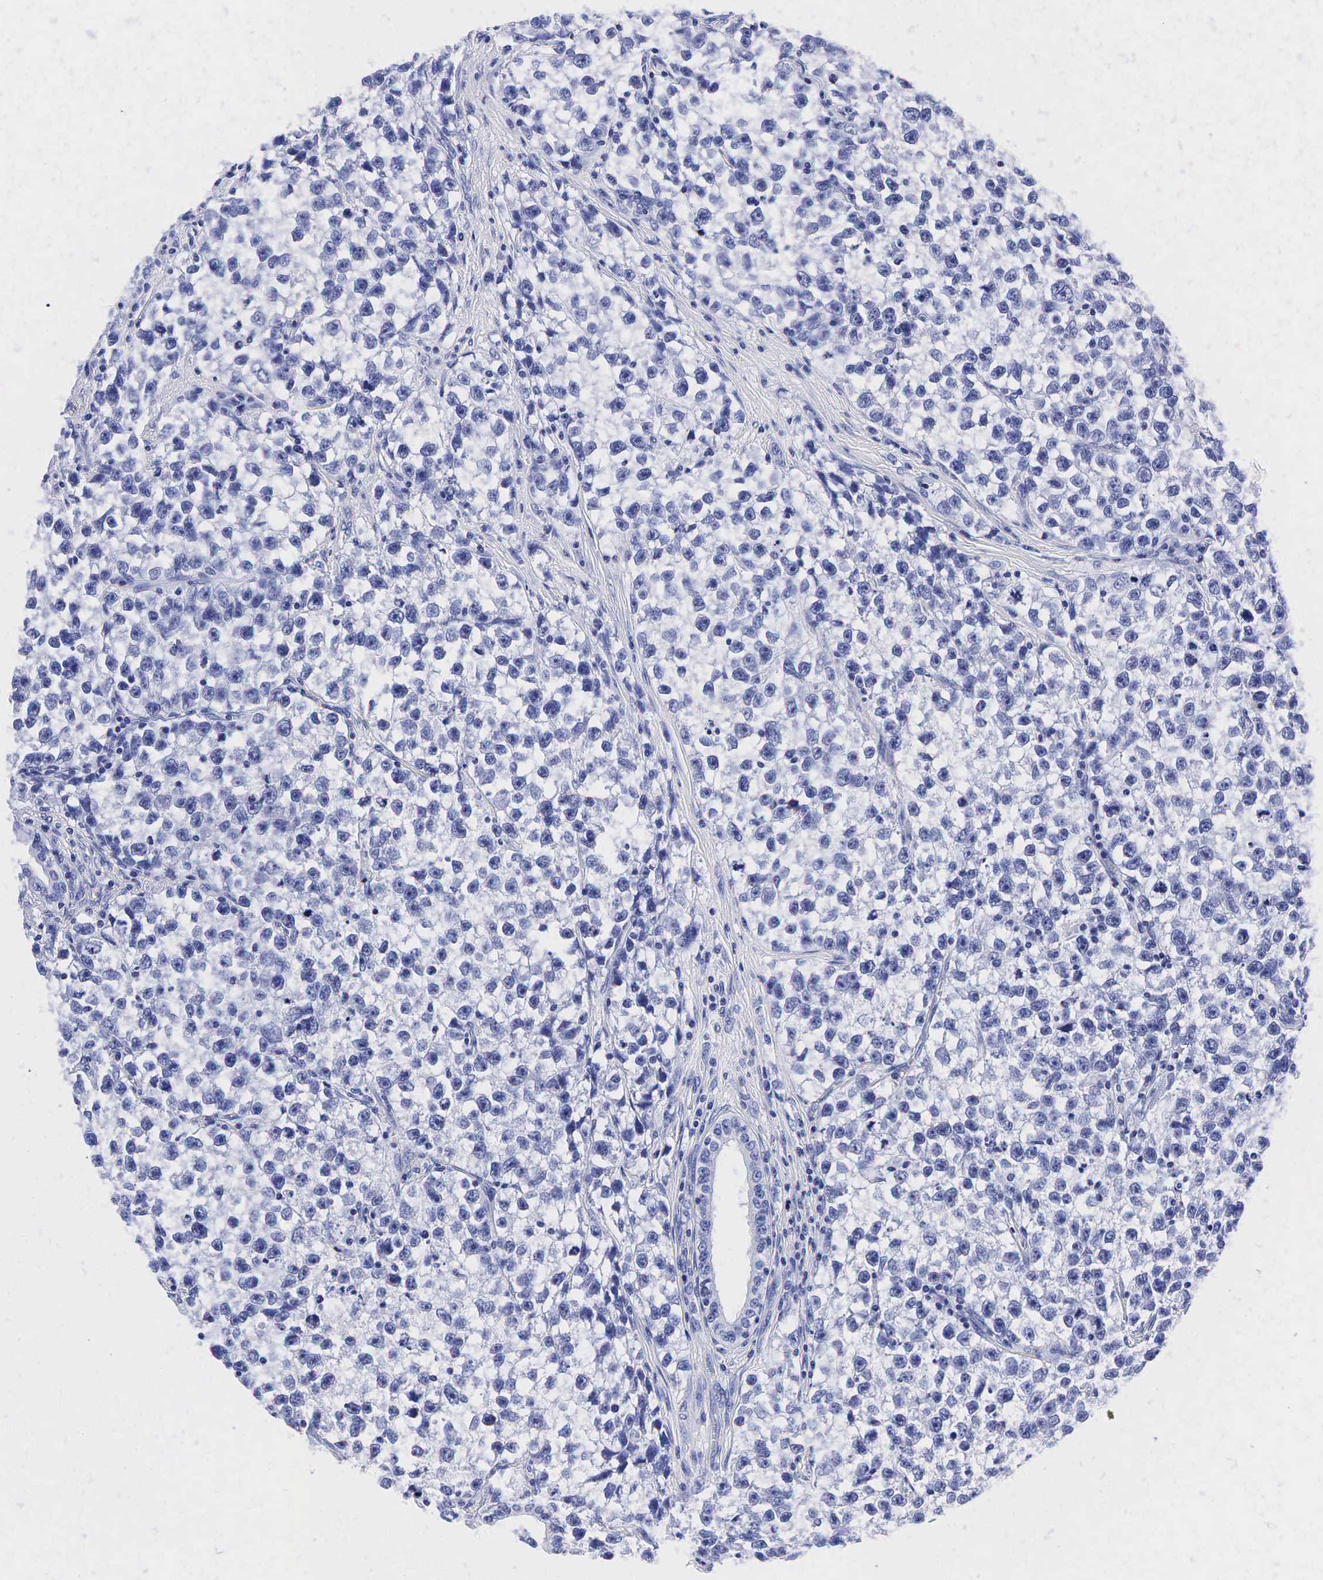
{"staining": {"intensity": "negative", "quantity": "none", "location": "none"}, "tissue": "testis cancer", "cell_type": "Tumor cells", "image_type": "cancer", "snomed": [{"axis": "morphology", "description": "Seminoma, NOS"}, {"axis": "morphology", "description": "Carcinoma, Embryonal, NOS"}, {"axis": "topography", "description": "Testis"}], "caption": "Human testis cancer (seminoma) stained for a protein using IHC exhibits no staining in tumor cells.", "gene": "TG", "patient": {"sex": "male", "age": 30}}